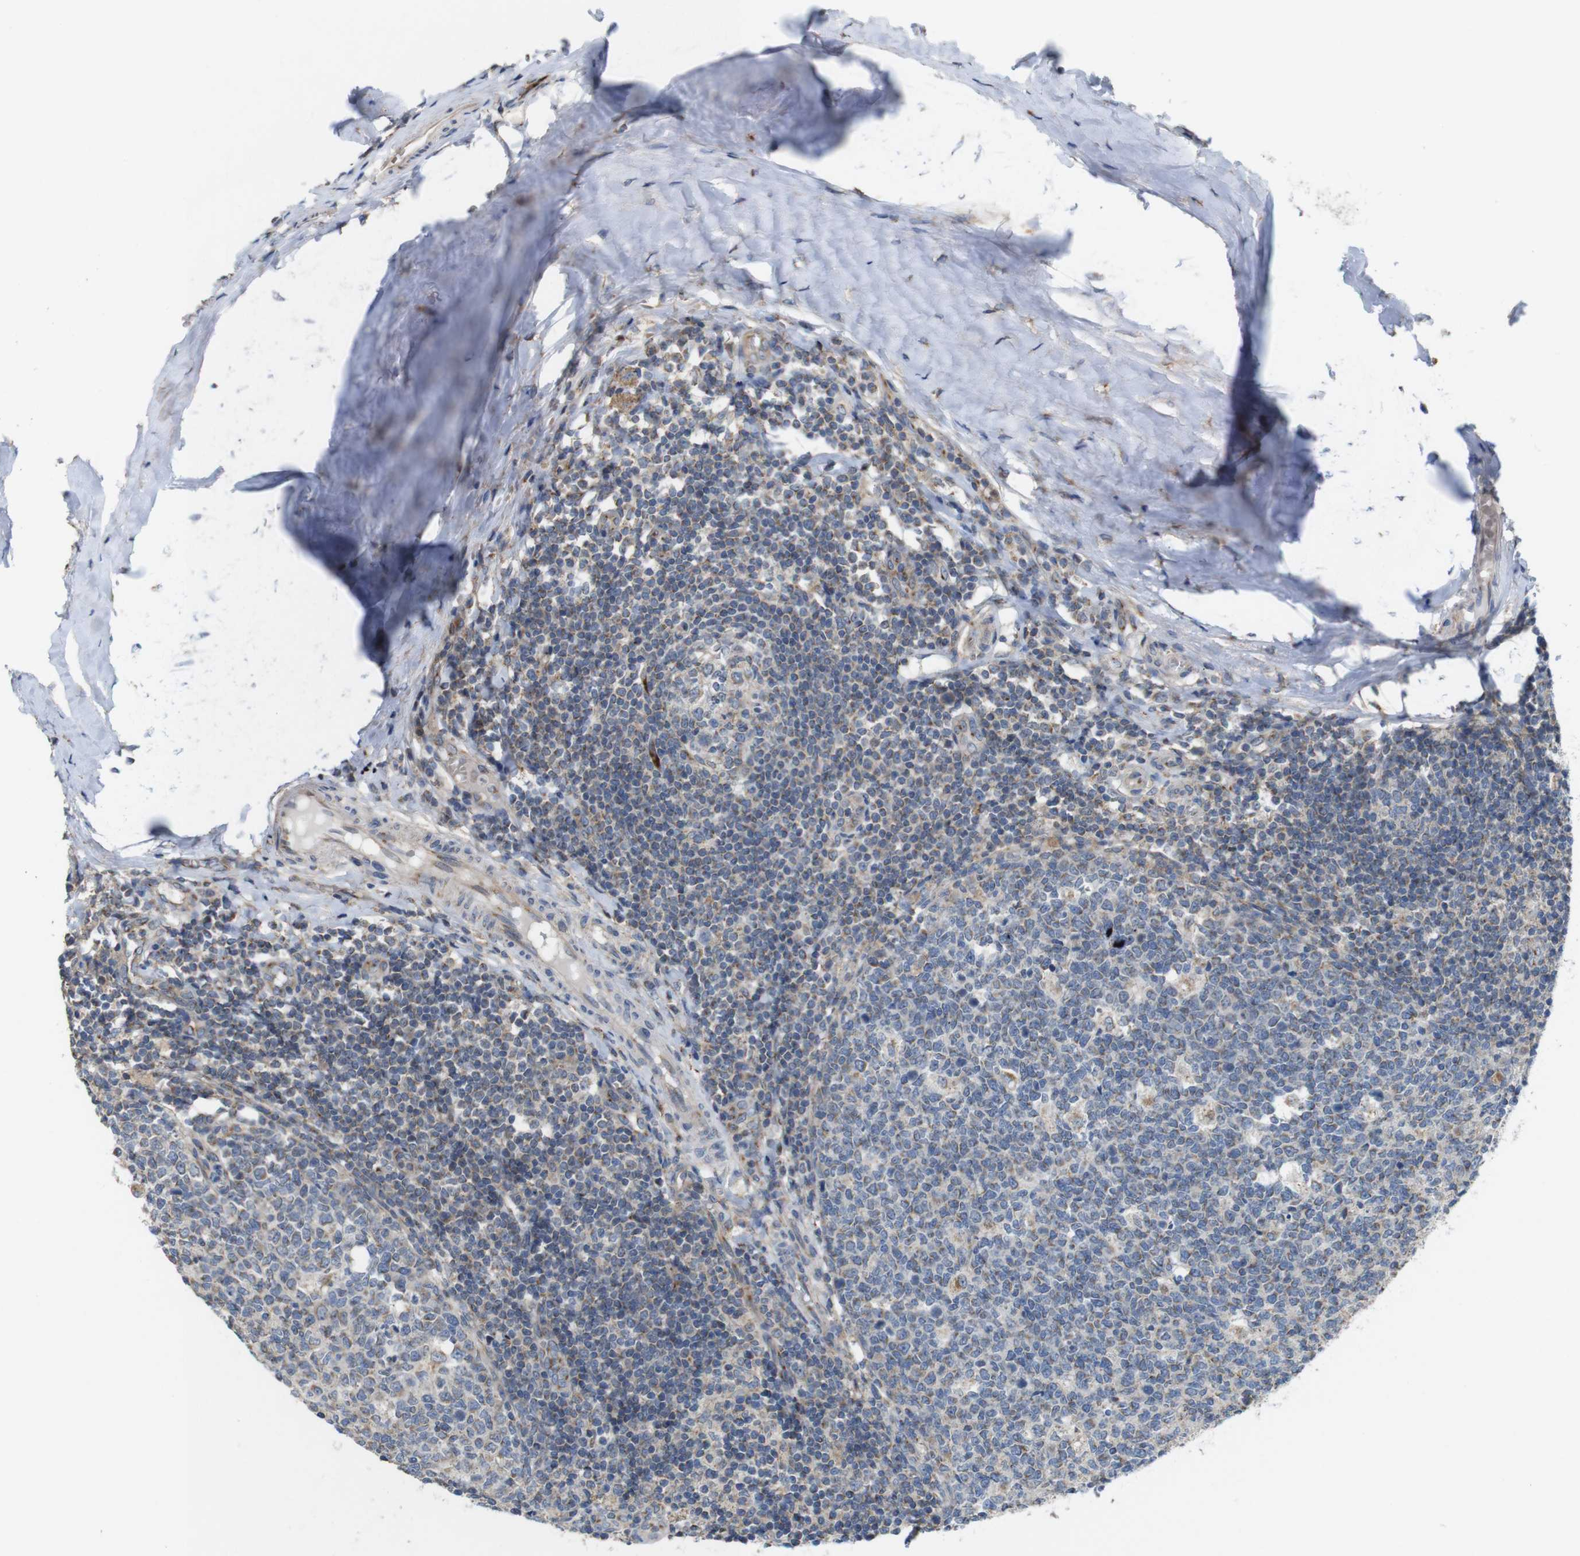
{"staining": {"intensity": "moderate", "quantity": "25%-75%", "location": "cytoplasmic/membranous"}, "tissue": "tonsil", "cell_type": "Germinal center cells", "image_type": "normal", "snomed": [{"axis": "morphology", "description": "Normal tissue, NOS"}, {"axis": "topography", "description": "Tonsil"}], "caption": "The micrograph displays staining of unremarkable tonsil, revealing moderate cytoplasmic/membranous protein staining (brown color) within germinal center cells. (DAB IHC, brown staining for protein, blue staining for nuclei).", "gene": "EFCAB14", "patient": {"sex": "female", "age": 19}}